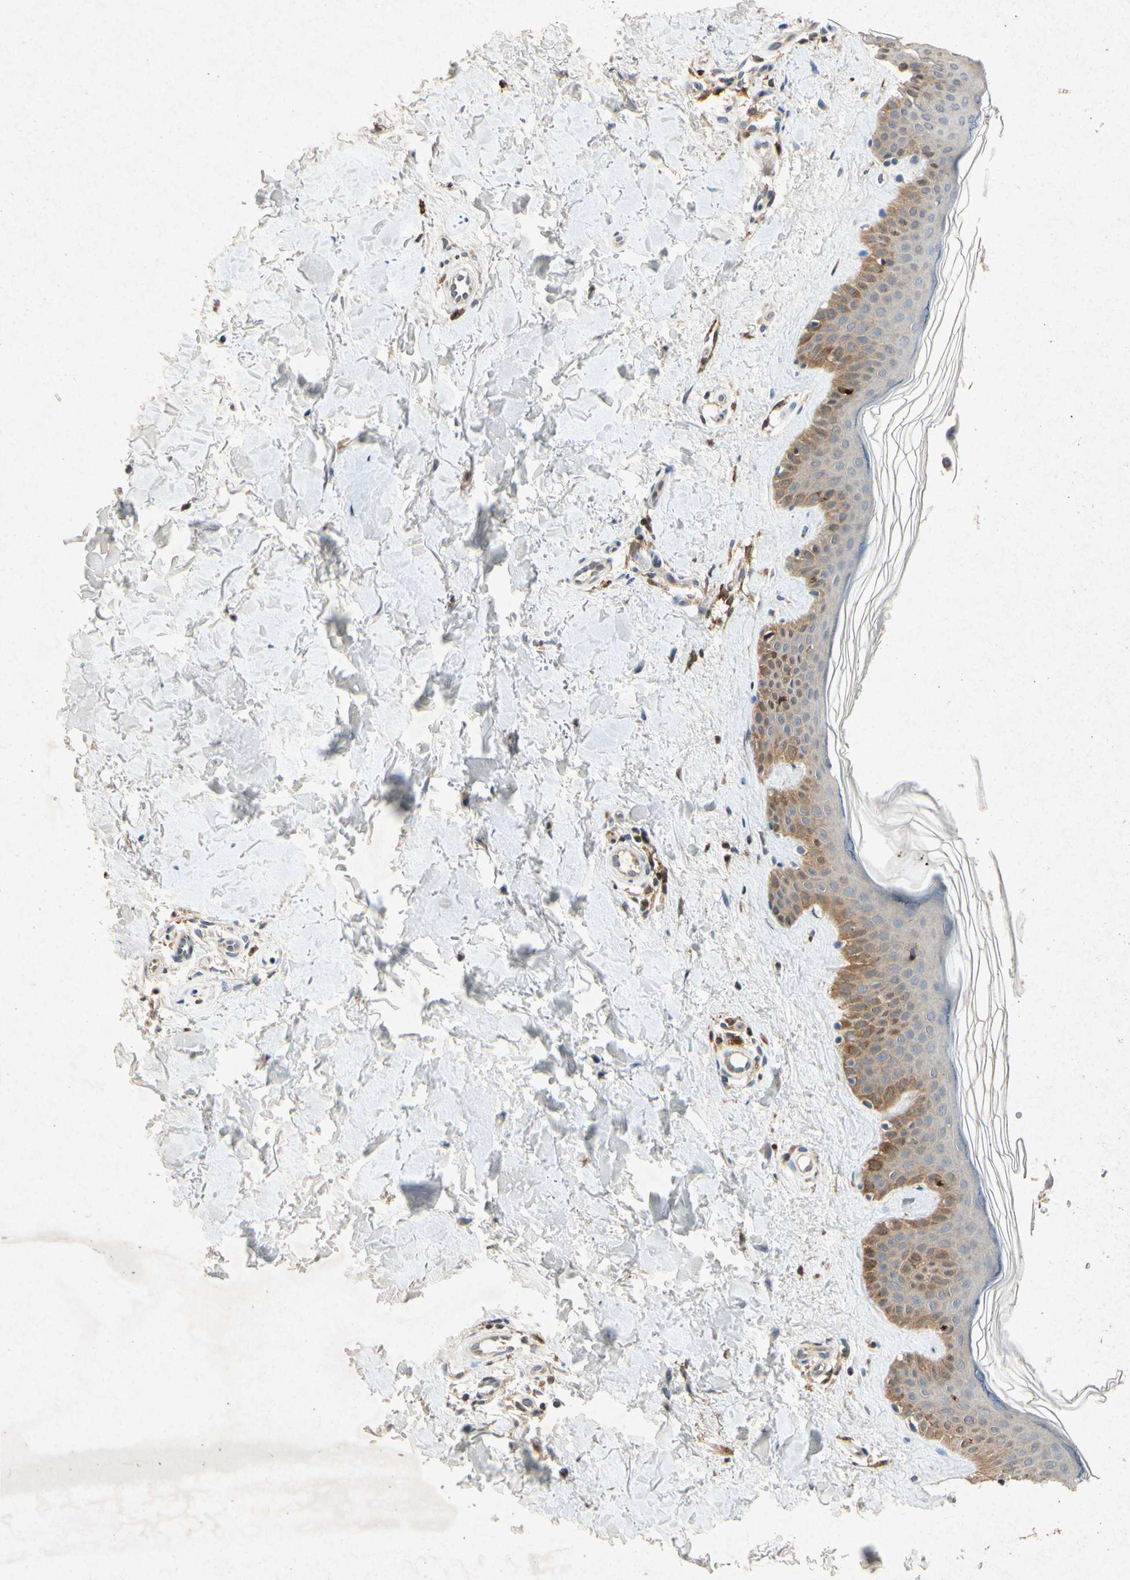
{"staining": {"intensity": "negative", "quantity": "none", "location": "none"}, "tissue": "skin", "cell_type": "Fibroblasts", "image_type": "normal", "snomed": [{"axis": "morphology", "description": "Normal tissue, NOS"}, {"axis": "topography", "description": "Skin"}], "caption": "Normal skin was stained to show a protein in brown. There is no significant staining in fibroblasts. (DAB immunohistochemistry with hematoxylin counter stain).", "gene": "RPS6KA1", "patient": {"sex": "male", "age": 67}}